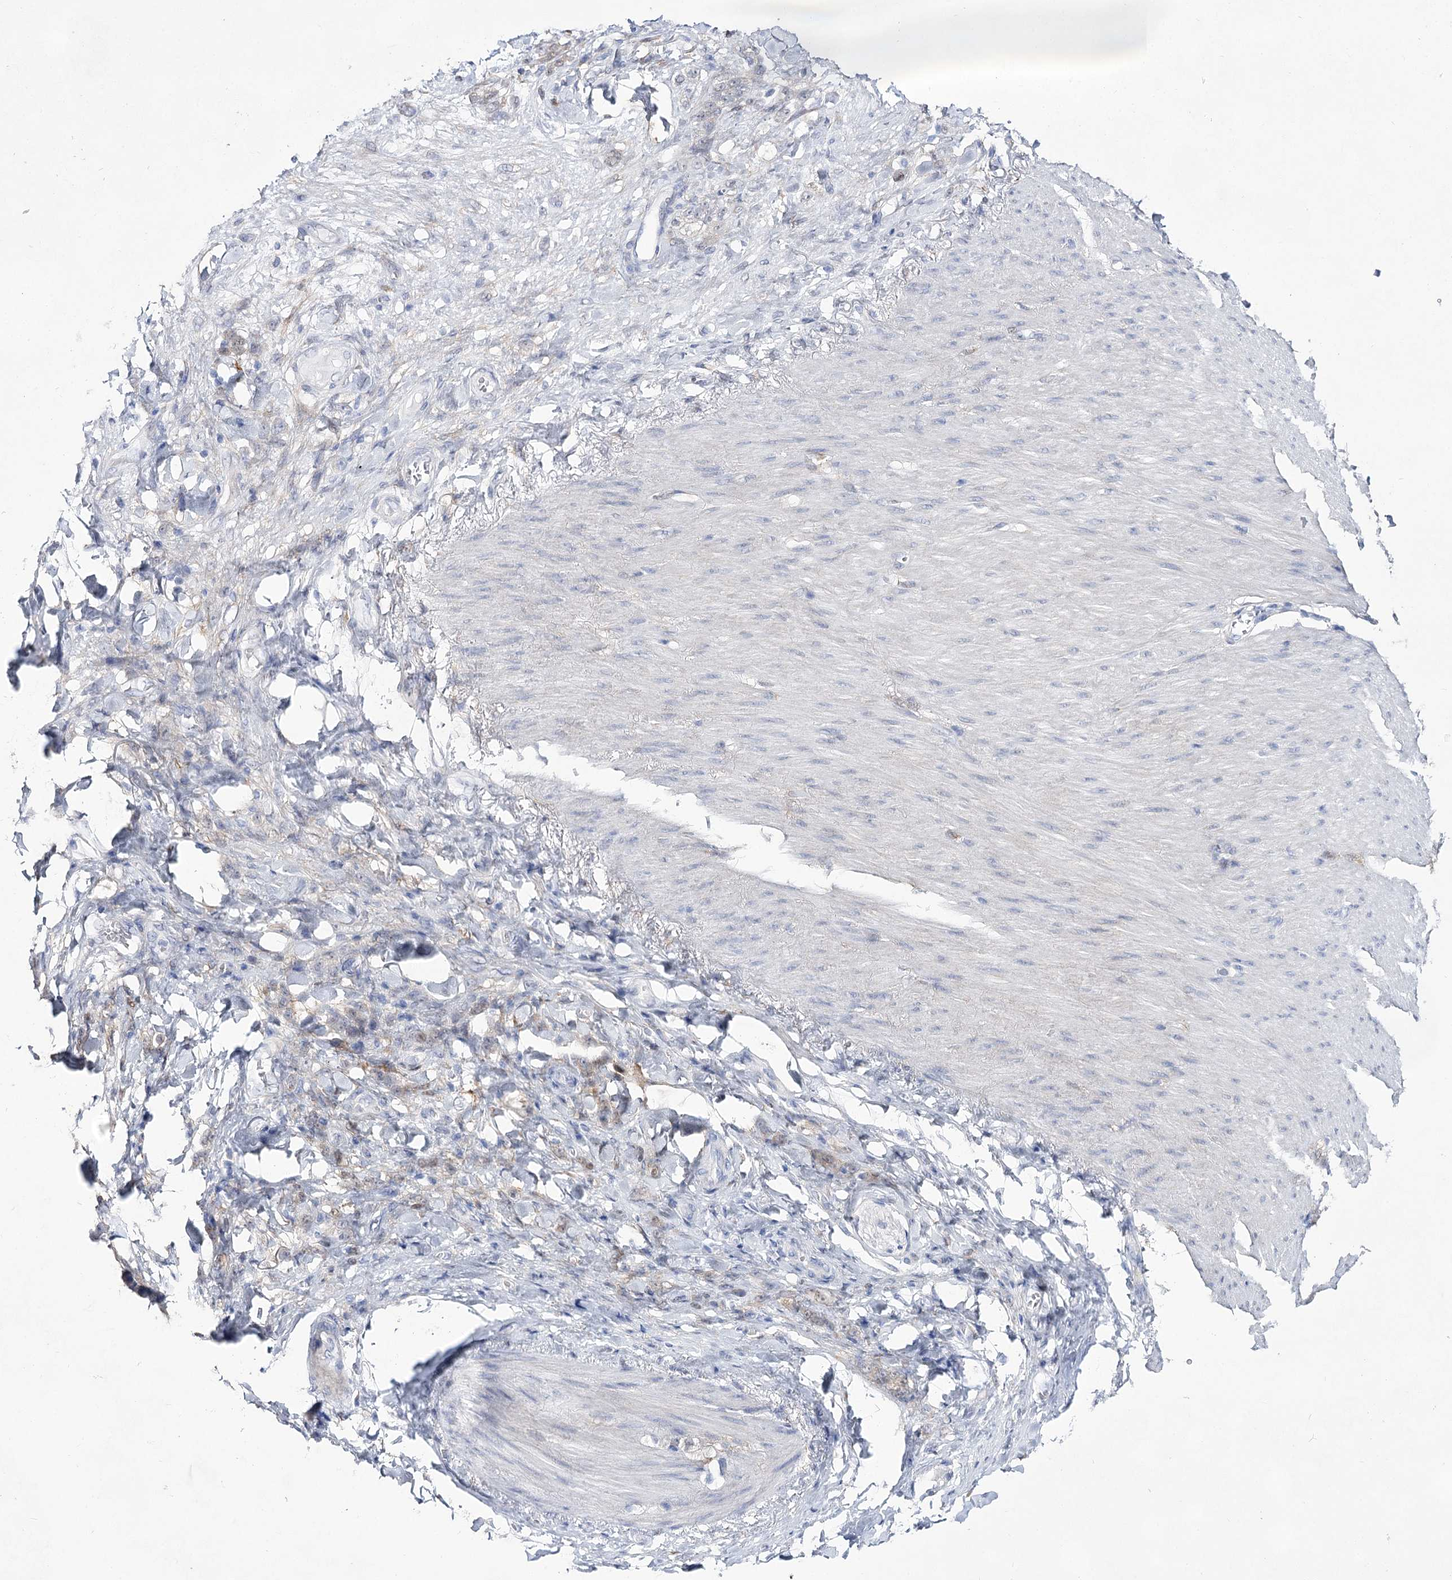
{"staining": {"intensity": "weak", "quantity": "<25%", "location": "cytoplasmic/membranous"}, "tissue": "stomach cancer", "cell_type": "Tumor cells", "image_type": "cancer", "snomed": [{"axis": "morphology", "description": "Normal tissue, NOS"}, {"axis": "morphology", "description": "Adenocarcinoma, NOS"}, {"axis": "topography", "description": "Stomach"}], "caption": "IHC of stomach cancer (adenocarcinoma) reveals no positivity in tumor cells. (Stains: DAB immunohistochemistry (IHC) with hematoxylin counter stain, Microscopy: brightfield microscopy at high magnification).", "gene": "UGDH", "patient": {"sex": "male", "age": 82}}